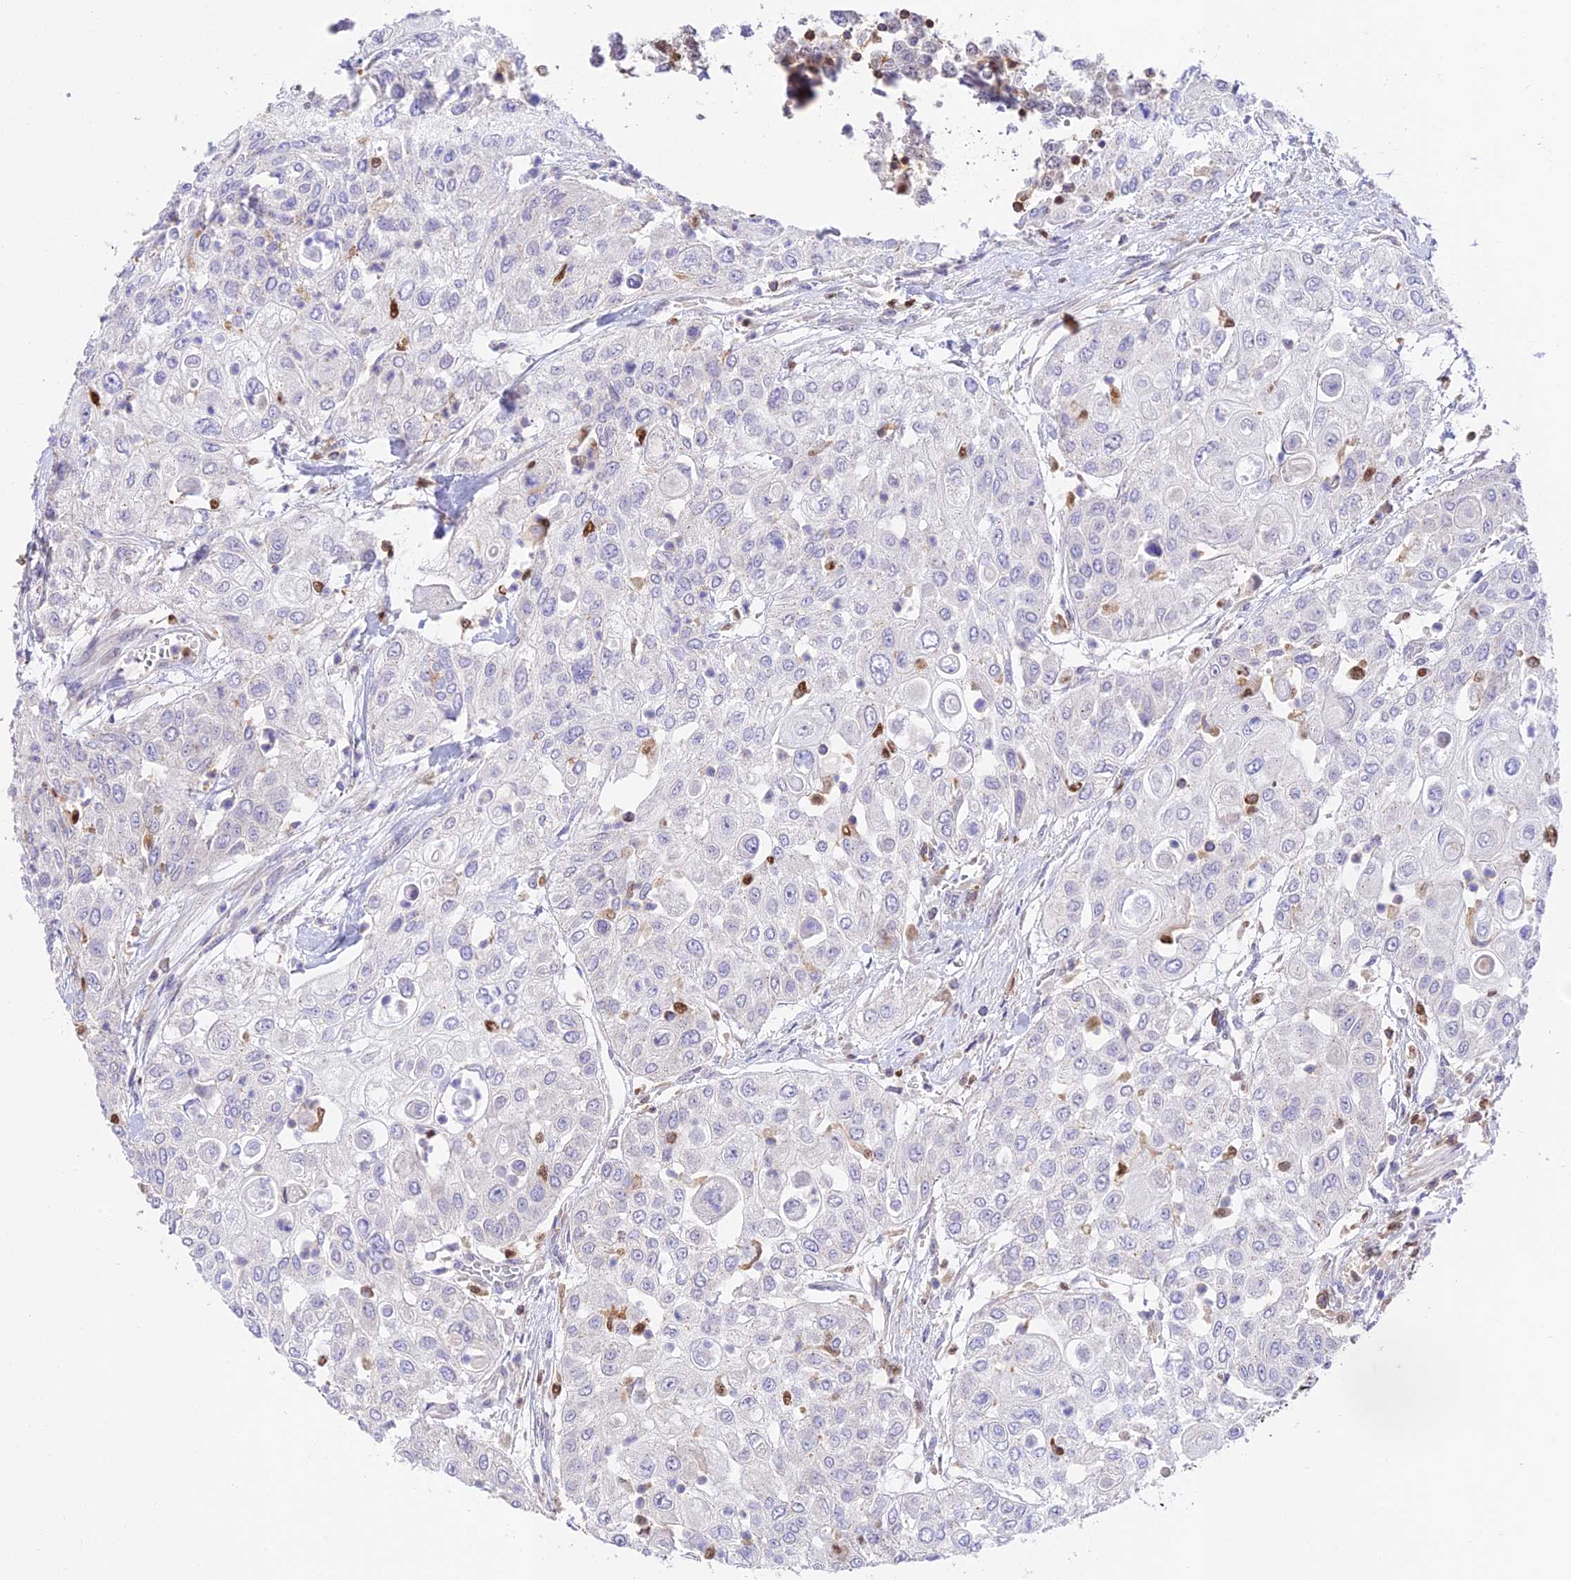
{"staining": {"intensity": "negative", "quantity": "none", "location": "none"}, "tissue": "urothelial cancer", "cell_type": "Tumor cells", "image_type": "cancer", "snomed": [{"axis": "morphology", "description": "Urothelial carcinoma, High grade"}, {"axis": "topography", "description": "Urinary bladder"}], "caption": "This is an immunohistochemistry image of human high-grade urothelial carcinoma. There is no staining in tumor cells.", "gene": "DENND1C", "patient": {"sex": "female", "age": 79}}